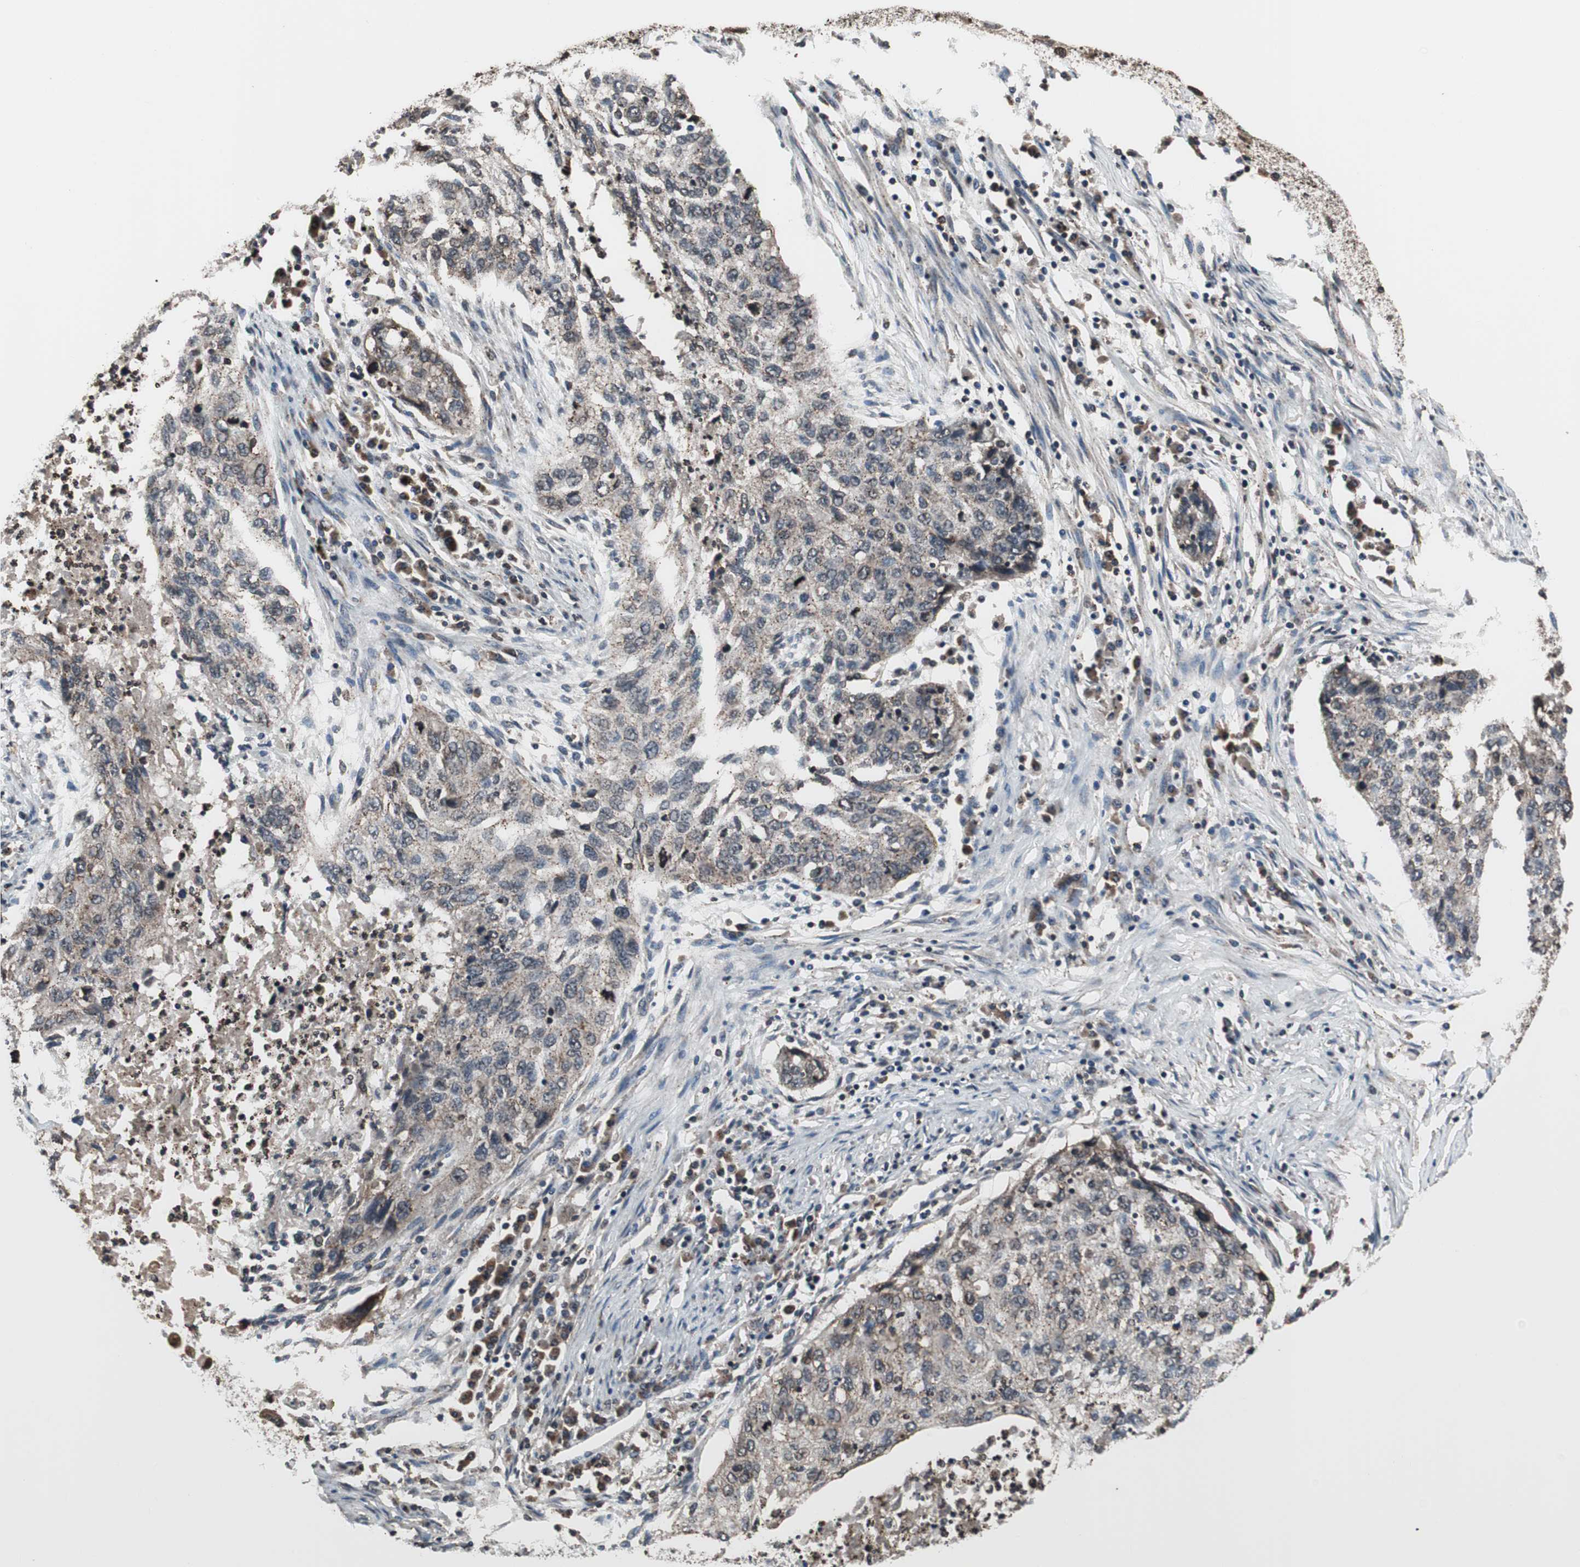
{"staining": {"intensity": "weak", "quantity": ">75%", "location": "cytoplasmic/membranous,nuclear"}, "tissue": "lung cancer", "cell_type": "Tumor cells", "image_type": "cancer", "snomed": [{"axis": "morphology", "description": "Squamous cell carcinoma, NOS"}, {"axis": "topography", "description": "Lung"}], "caption": "Human squamous cell carcinoma (lung) stained with a brown dye shows weak cytoplasmic/membranous and nuclear positive positivity in about >75% of tumor cells.", "gene": "RFC1", "patient": {"sex": "female", "age": 63}}